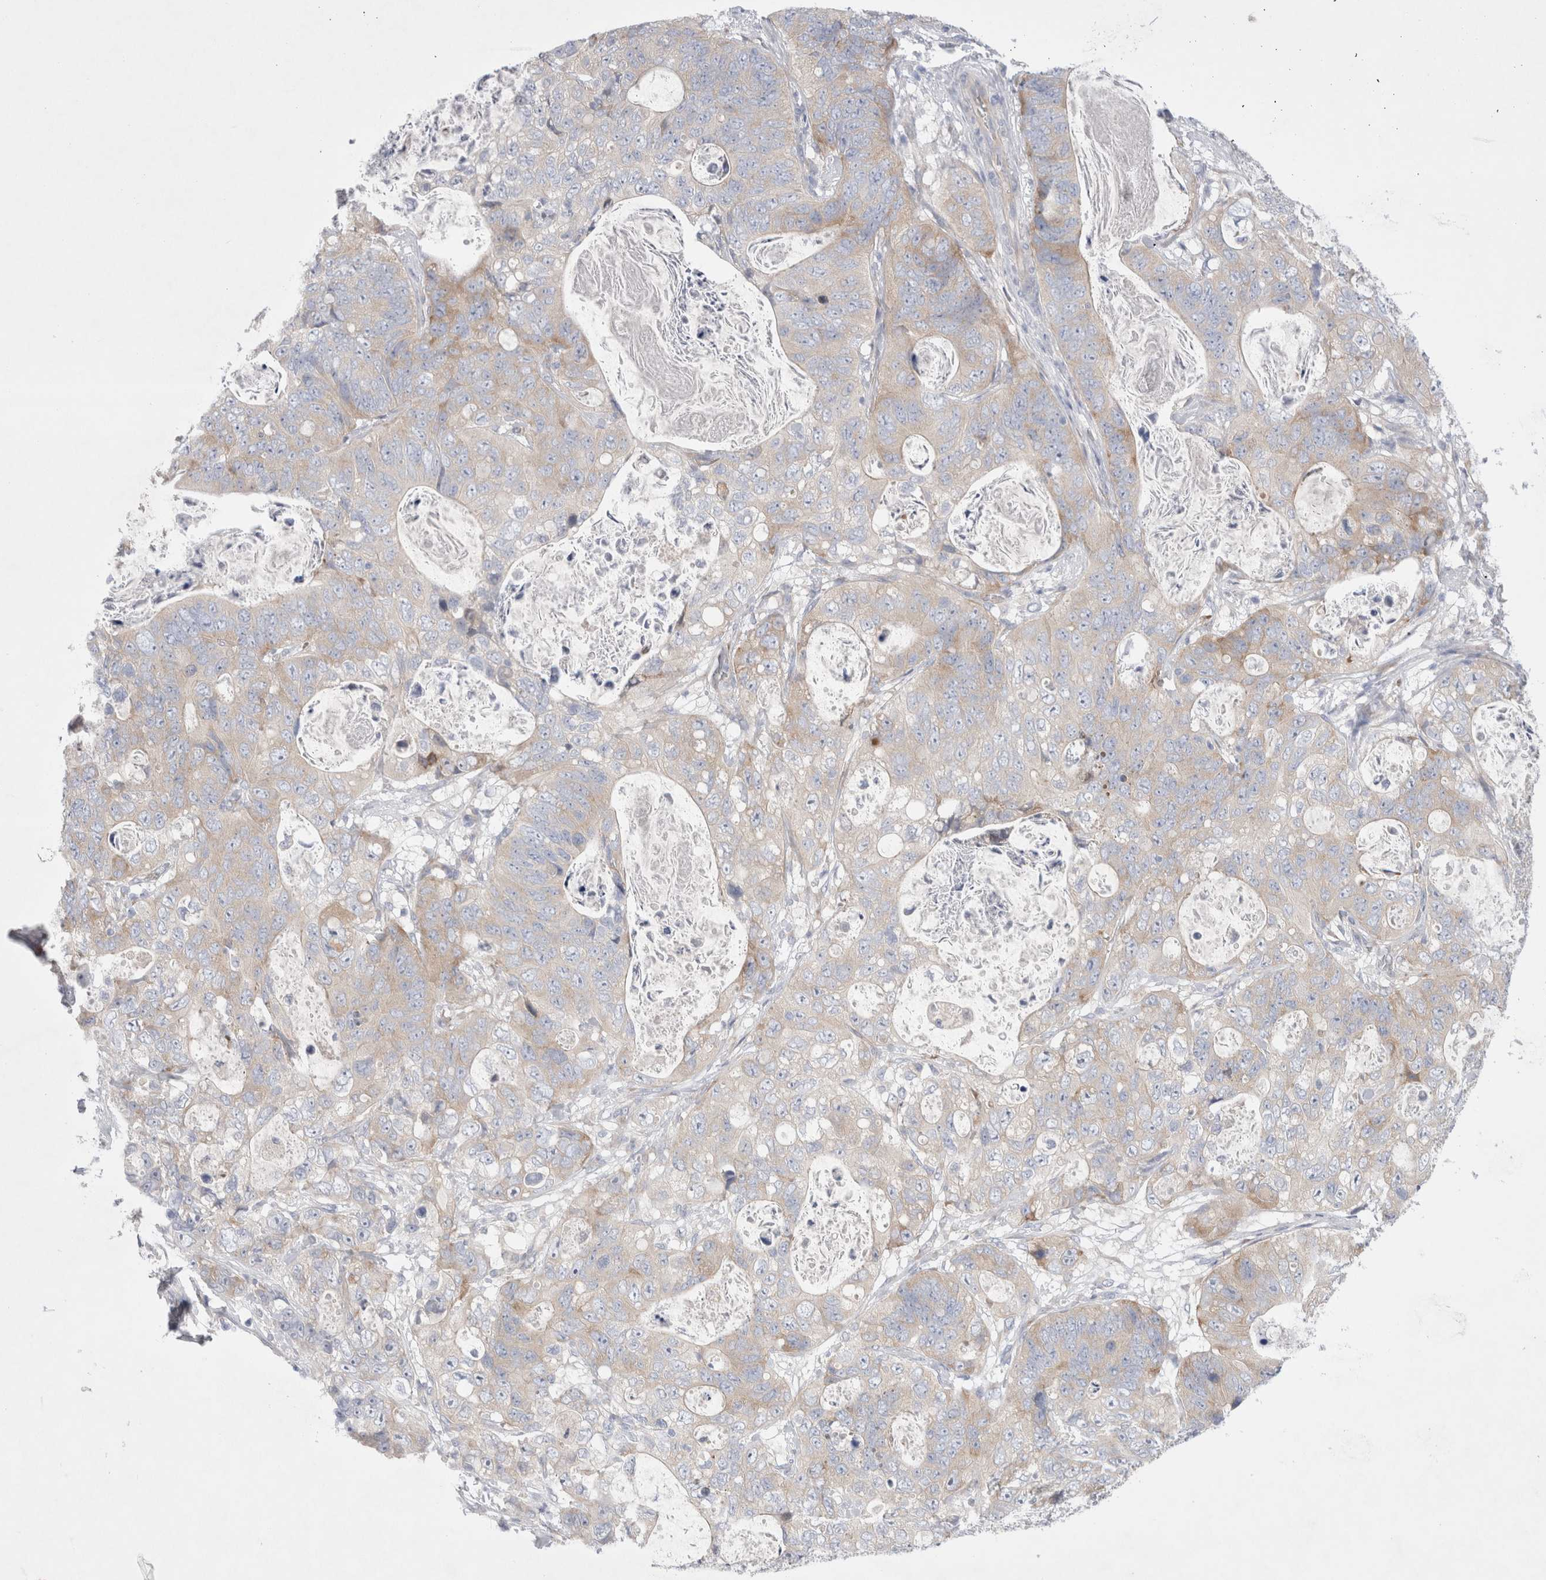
{"staining": {"intensity": "weak", "quantity": "25%-75%", "location": "cytoplasmic/membranous"}, "tissue": "stomach cancer", "cell_type": "Tumor cells", "image_type": "cancer", "snomed": [{"axis": "morphology", "description": "Normal tissue, NOS"}, {"axis": "morphology", "description": "Adenocarcinoma, NOS"}, {"axis": "topography", "description": "Stomach"}], "caption": "Protein staining by immunohistochemistry demonstrates weak cytoplasmic/membranous expression in about 25%-75% of tumor cells in stomach cancer (adenocarcinoma). The staining was performed using DAB (3,3'-diaminobenzidine) to visualize the protein expression in brown, while the nuclei were stained in blue with hematoxylin (Magnification: 20x).", "gene": "RBM12B", "patient": {"sex": "female", "age": 89}}